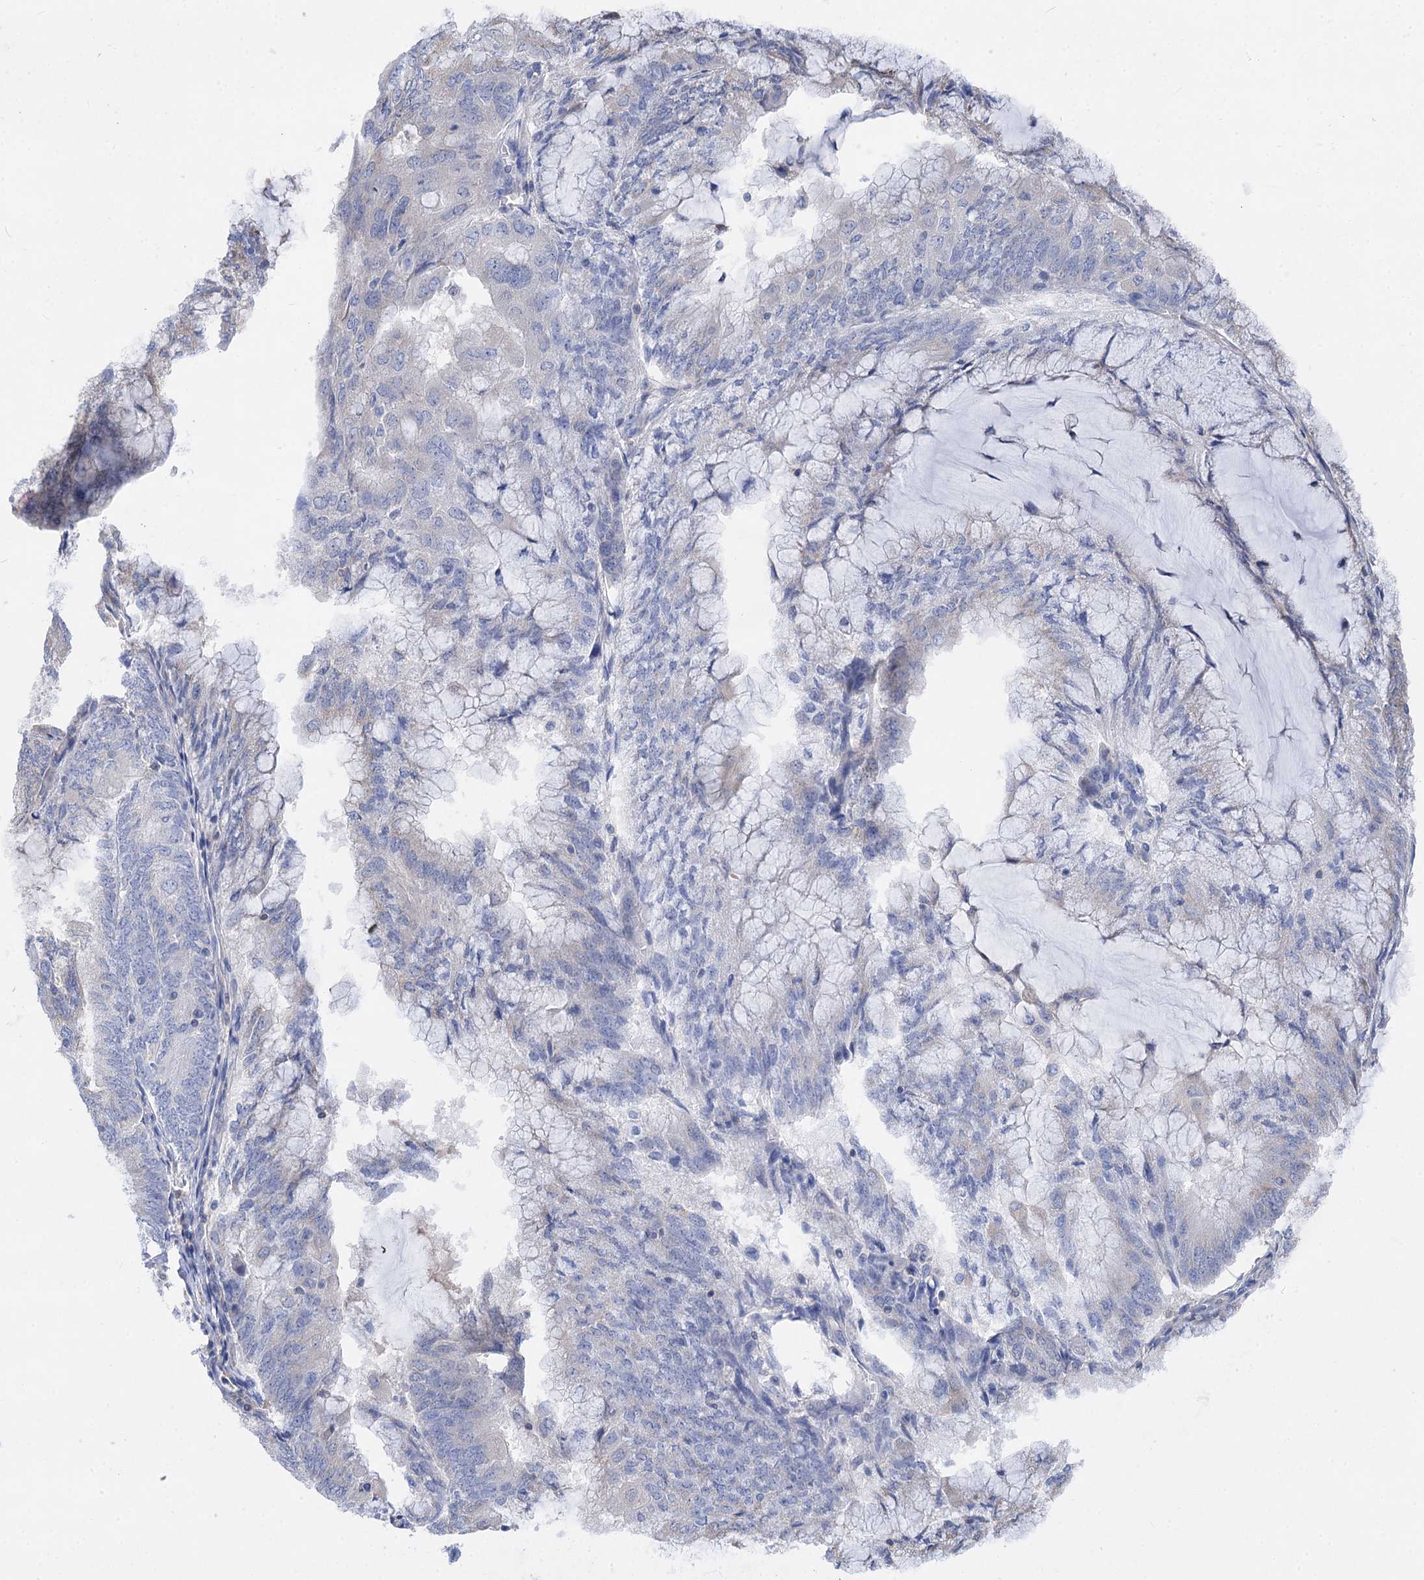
{"staining": {"intensity": "moderate", "quantity": "25%-75%", "location": "cytoplasmic/membranous"}, "tissue": "endometrial cancer", "cell_type": "Tumor cells", "image_type": "cancer", "snomed": [{"axis": "morphology", "description": "Adenocarcinoma, NOS"}, {"axis": "topography", "description": "Endometrium"}], "caption": "An immunohistochemistry (IHC) micrograph of tumor tissue is shown. Protein staining in brown shows moderate cytoplasmic/membranous positivity in endometrial cancer within tumor cells. (DAB IHC, brown staining for protein, blue staining for nuclei).", "gene": "PACS1", "patient": {"sex": "female", "age": 81}}